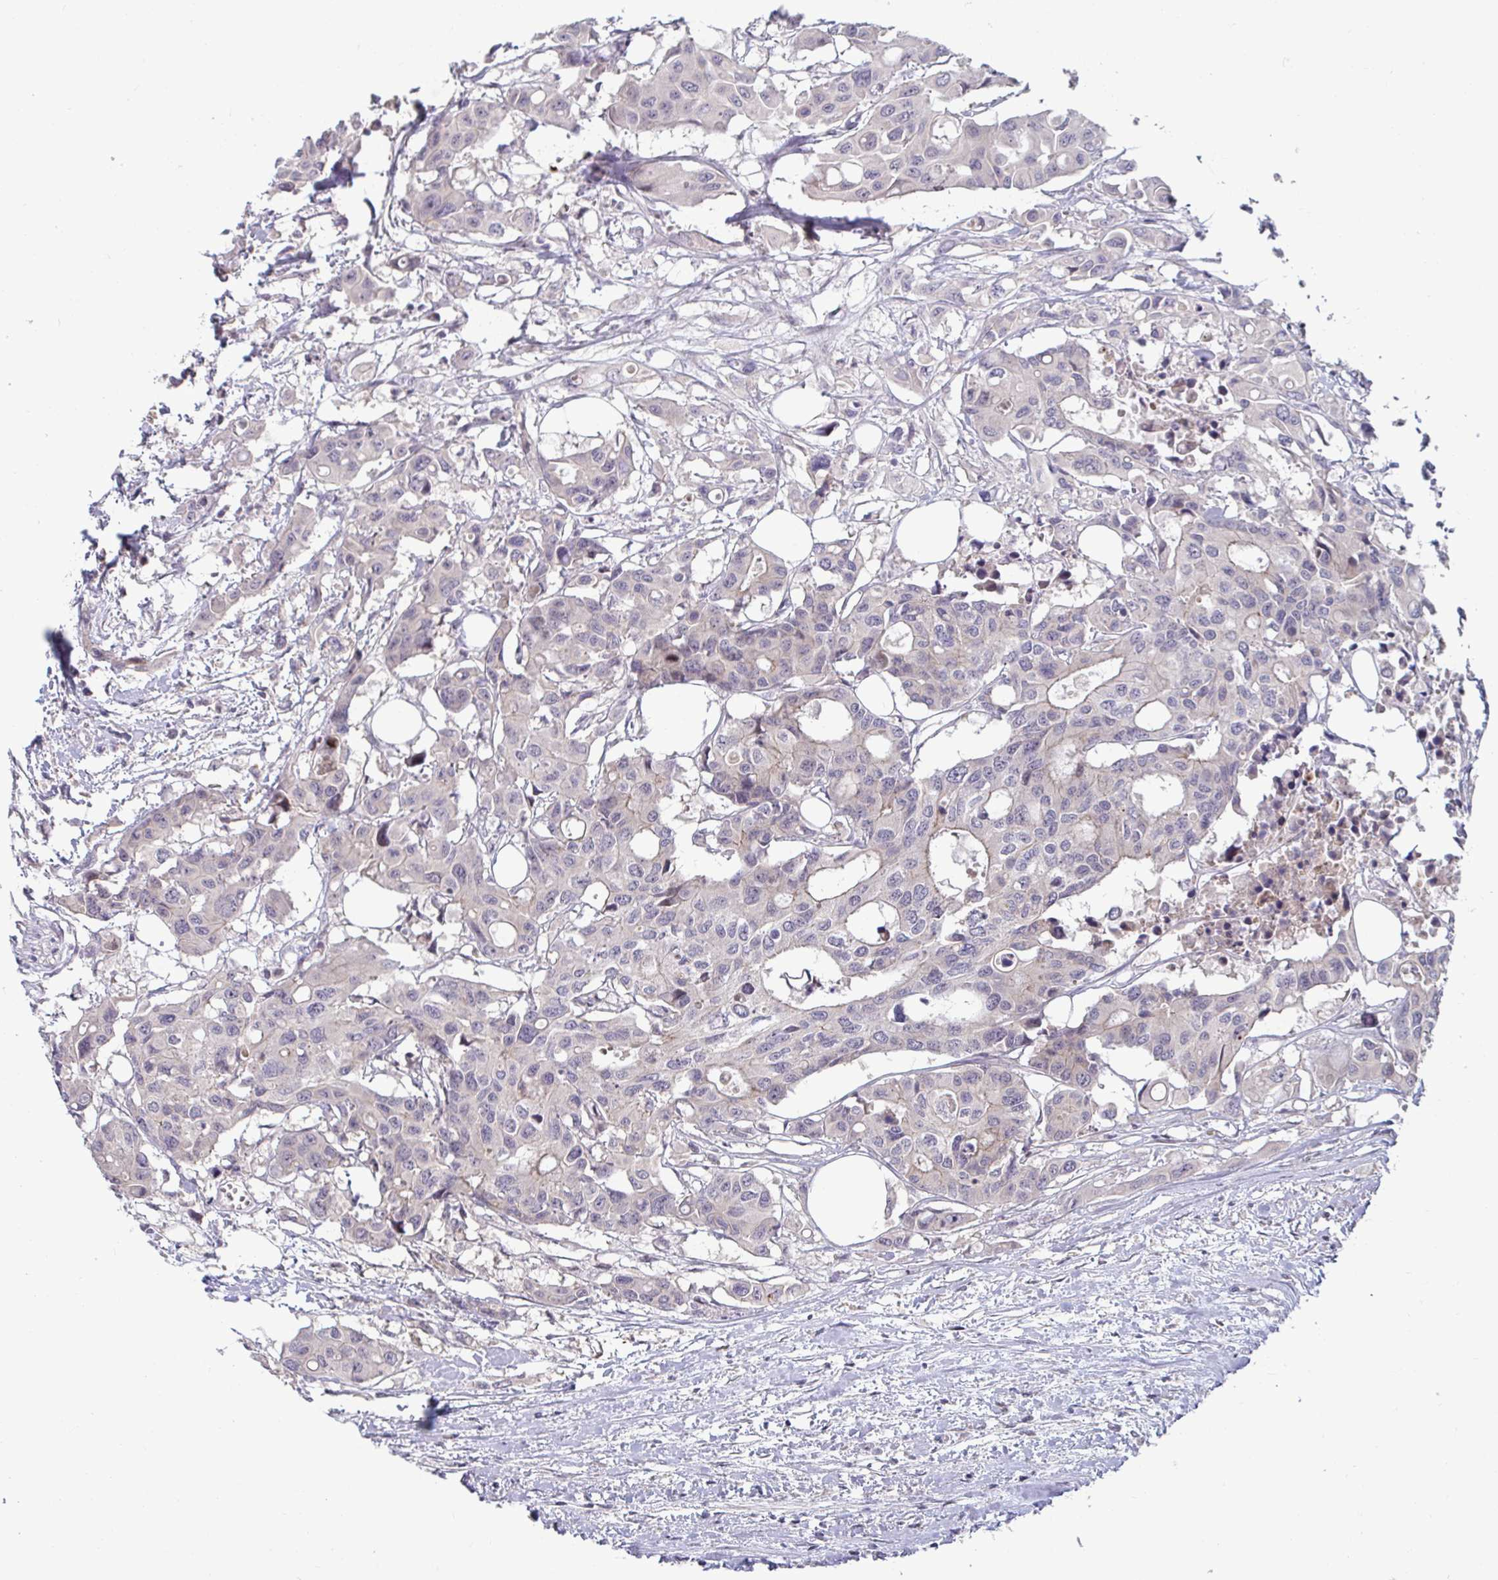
{"staining": {"intensity": "negative", "quantity": "none", "location": "none"}, "tissue": "colorectal cancer", "cell_type": "Tumor cells", "image_type": "cancer", "snomed": [{"axis": "morphology", "description": "Adenocarcinoma, NOS"}, {"axis": "topography", "description": "Colon"}], "caption": "There is no significant positivity in tumor cells of colorectal adenocarcinoma. (DAB immunohistochemistry (IHC), high magnification).", "gene": "GSTM1", "patient": {"sex": "male", "age": 77}}